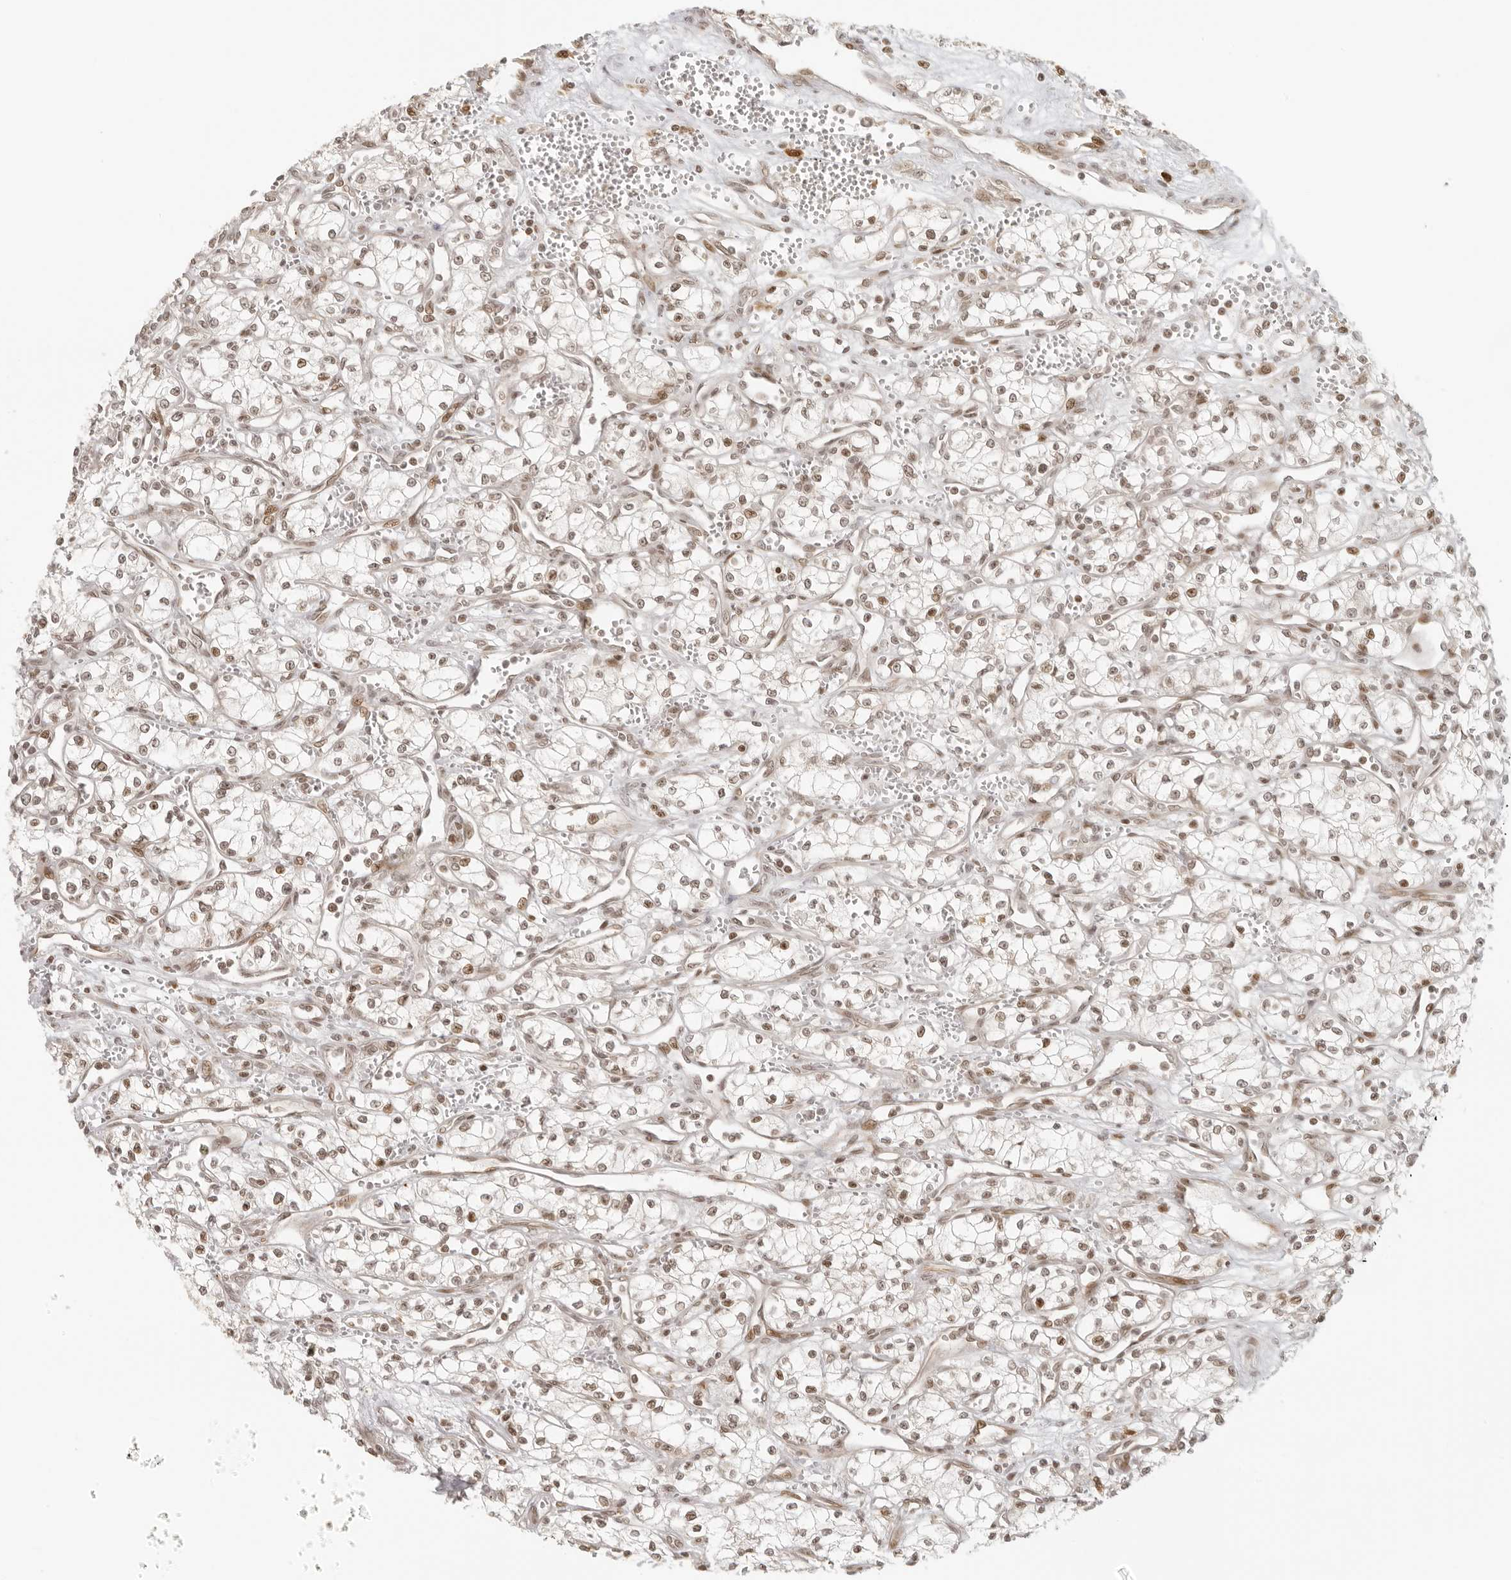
{"staining": {"intensity": "moderate", "quantity": ">75%", "location": "nuclear"}, "tissue": "renal cancer", "cell_type": "Tumor cells", "image_type": "cancer", "snomed": [{"axis": "morphology", "description": "Adenocarcinoma, NOS"}, {"axis": "topography", "description": "Kidney"}], "caption": "IHC histopathology image of human adenocarcinoma (renal) stained for a protein (brown), which shows medium levels of moderate nuclear positivity in about >75% of tumor cells.", "gene": "ZNF407", "patient": {"sex": "male", "age": 59}}